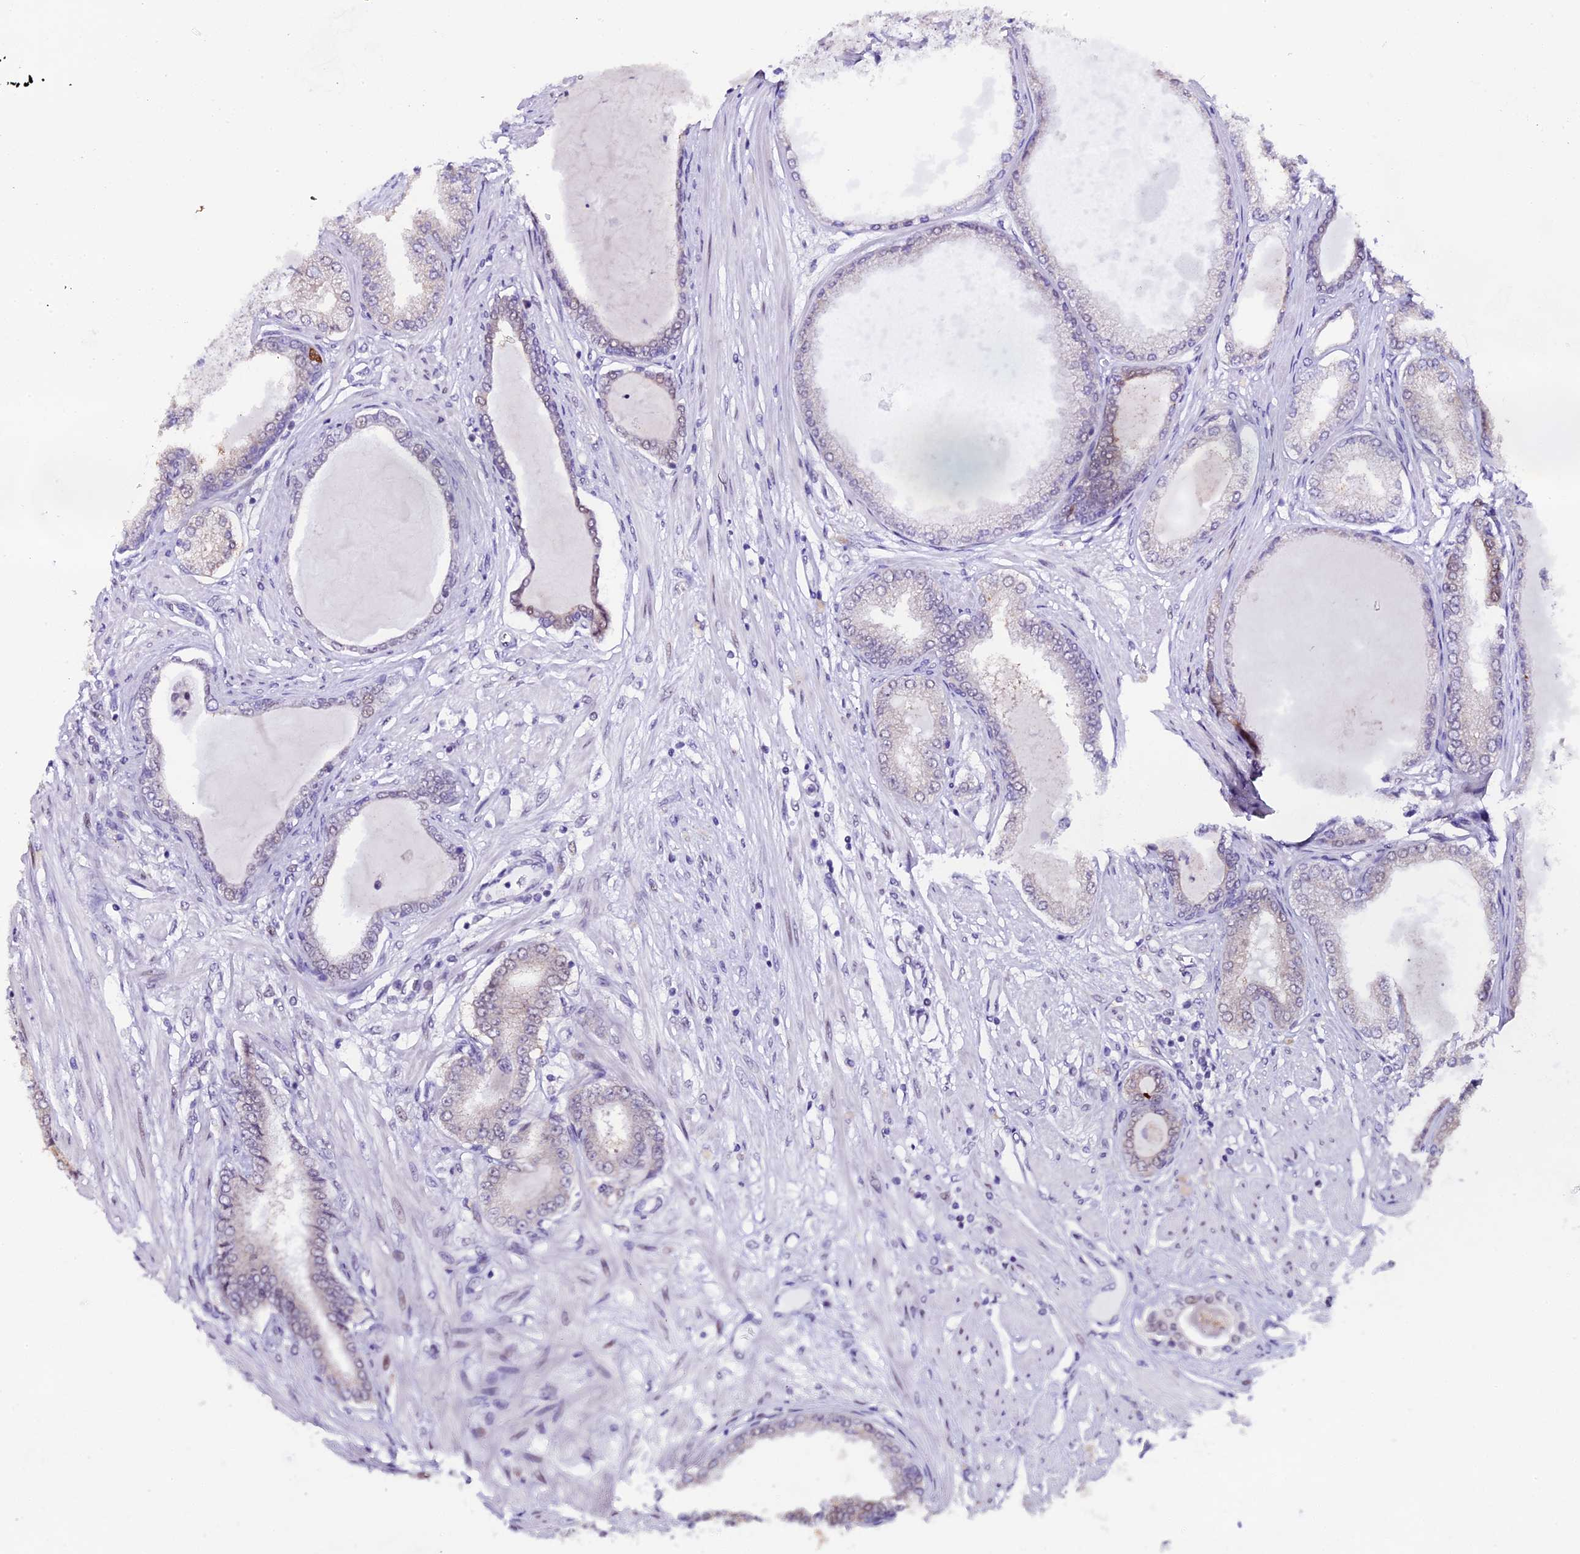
{"staining": {"intensity": "negative", "quantity": "none", "location": "none"}, "tissue": "prostate cancer", "cell_type": "Tumor cells", "image_type": "cancer", "snomed": [{"axis": "morphology", "description": "Adenocarcinoma, Low grade"}, {"axis": "topography", "description": "Prostate"}], "caption": "A photomicrograph of prostate cancer (adenocarcinoma (low-grade)) stained for a protein demonstrates no brown staining in tumor cells.", "gene": "OSGEP", "patient": {"sex": "male", "age": 63}}